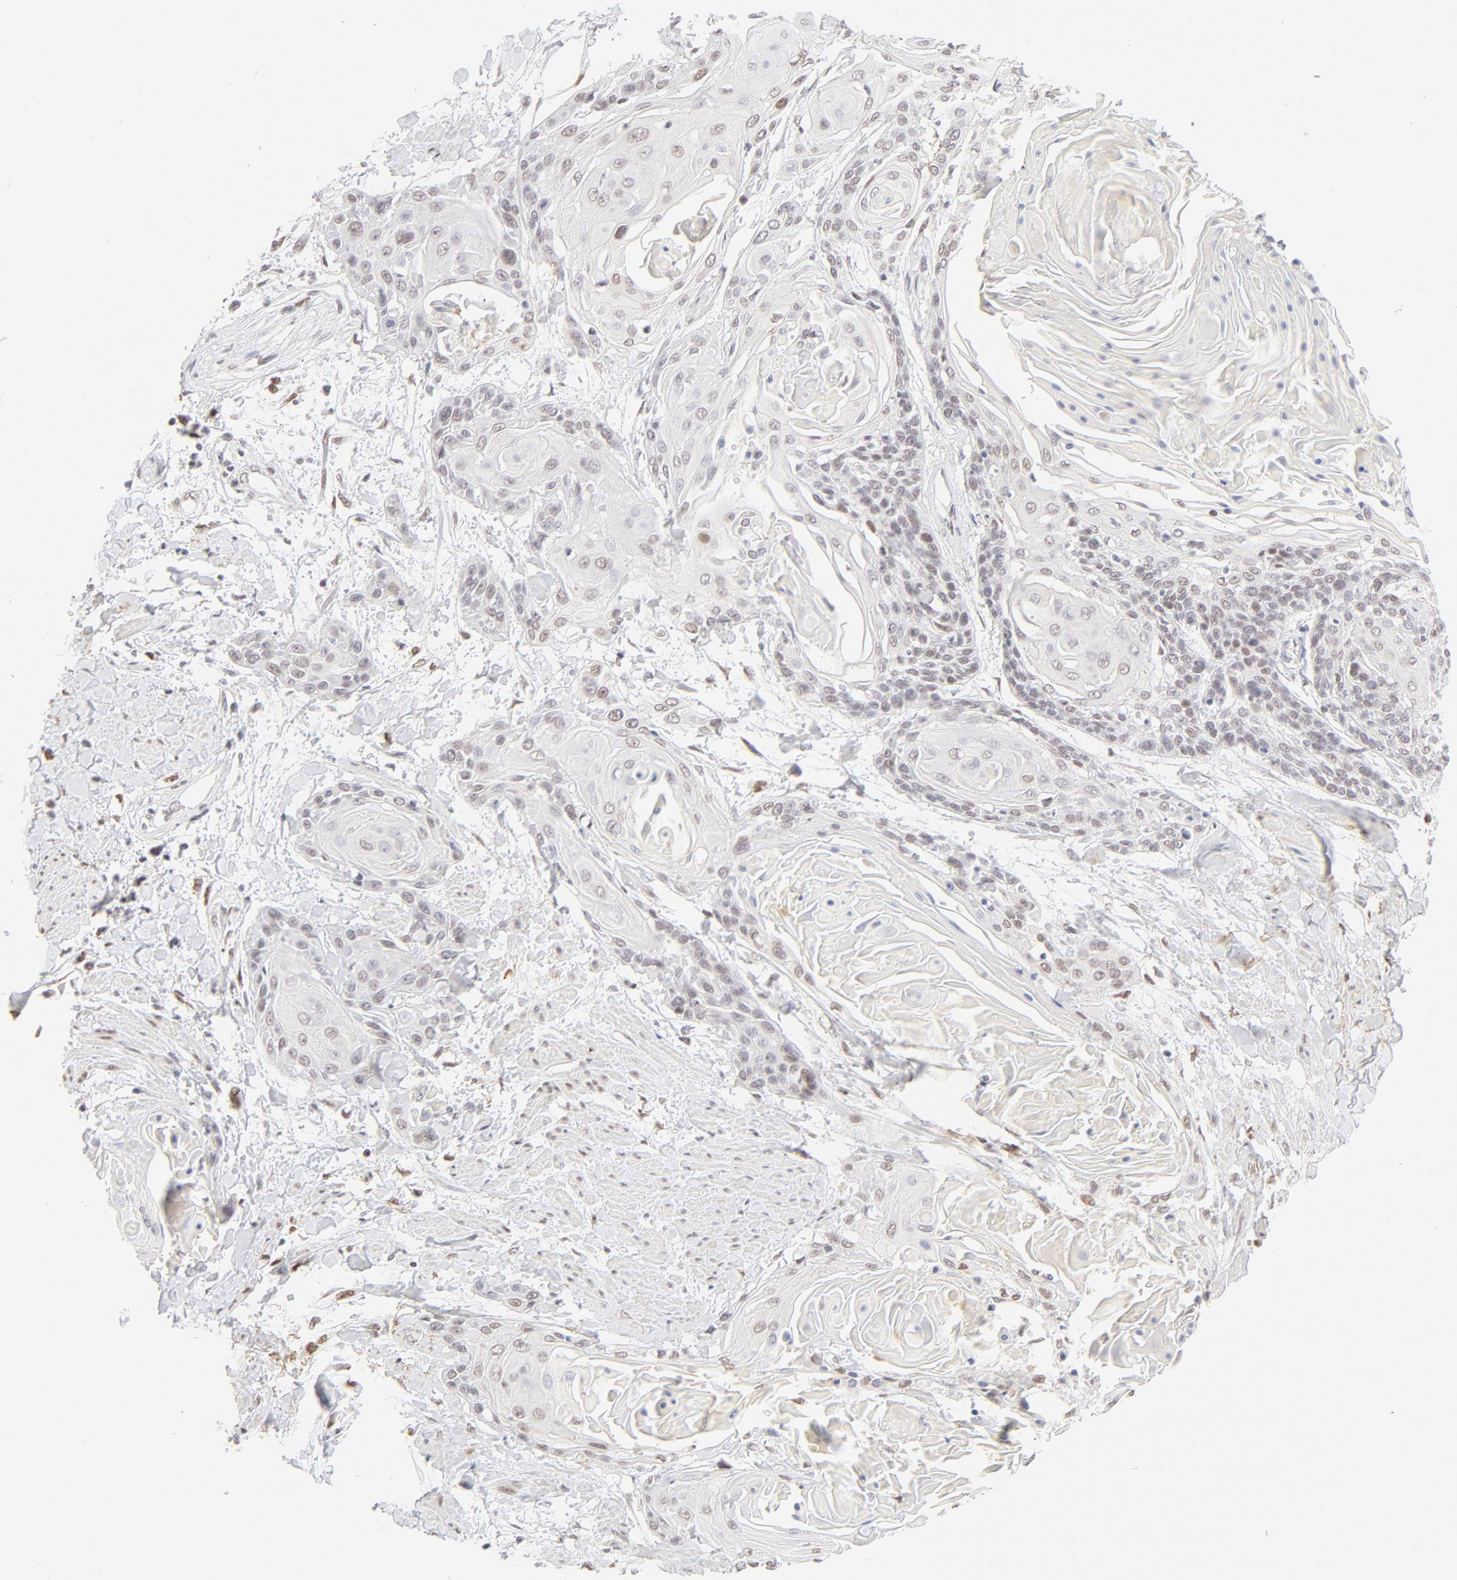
{"staining": {"intensity": "weak", "quantity": "<25%", "location": "nuclear"}, "tissue": "cervical cancer", "cell_type": "Tumor cells", "image_type": "cancer", "snomed": [{"axis": "morphology", "description": "Squamous cell carcinoma, NOS"}, {"axis": "topography", "description": "Cervix"}], "caption": "The IHC photomicrograph has no significant expression in tumor cells of cervical squamous cell carcinoma tissue. The staining was performed using DAB (3,3'-diaminobenzidine) to visualize the protein expression in brown, while the nuclei were stained in blue with hematoxylin (Magnification: 20x).", "gene": "PBX1", "patient": {"sex": "female", "age": 57}}